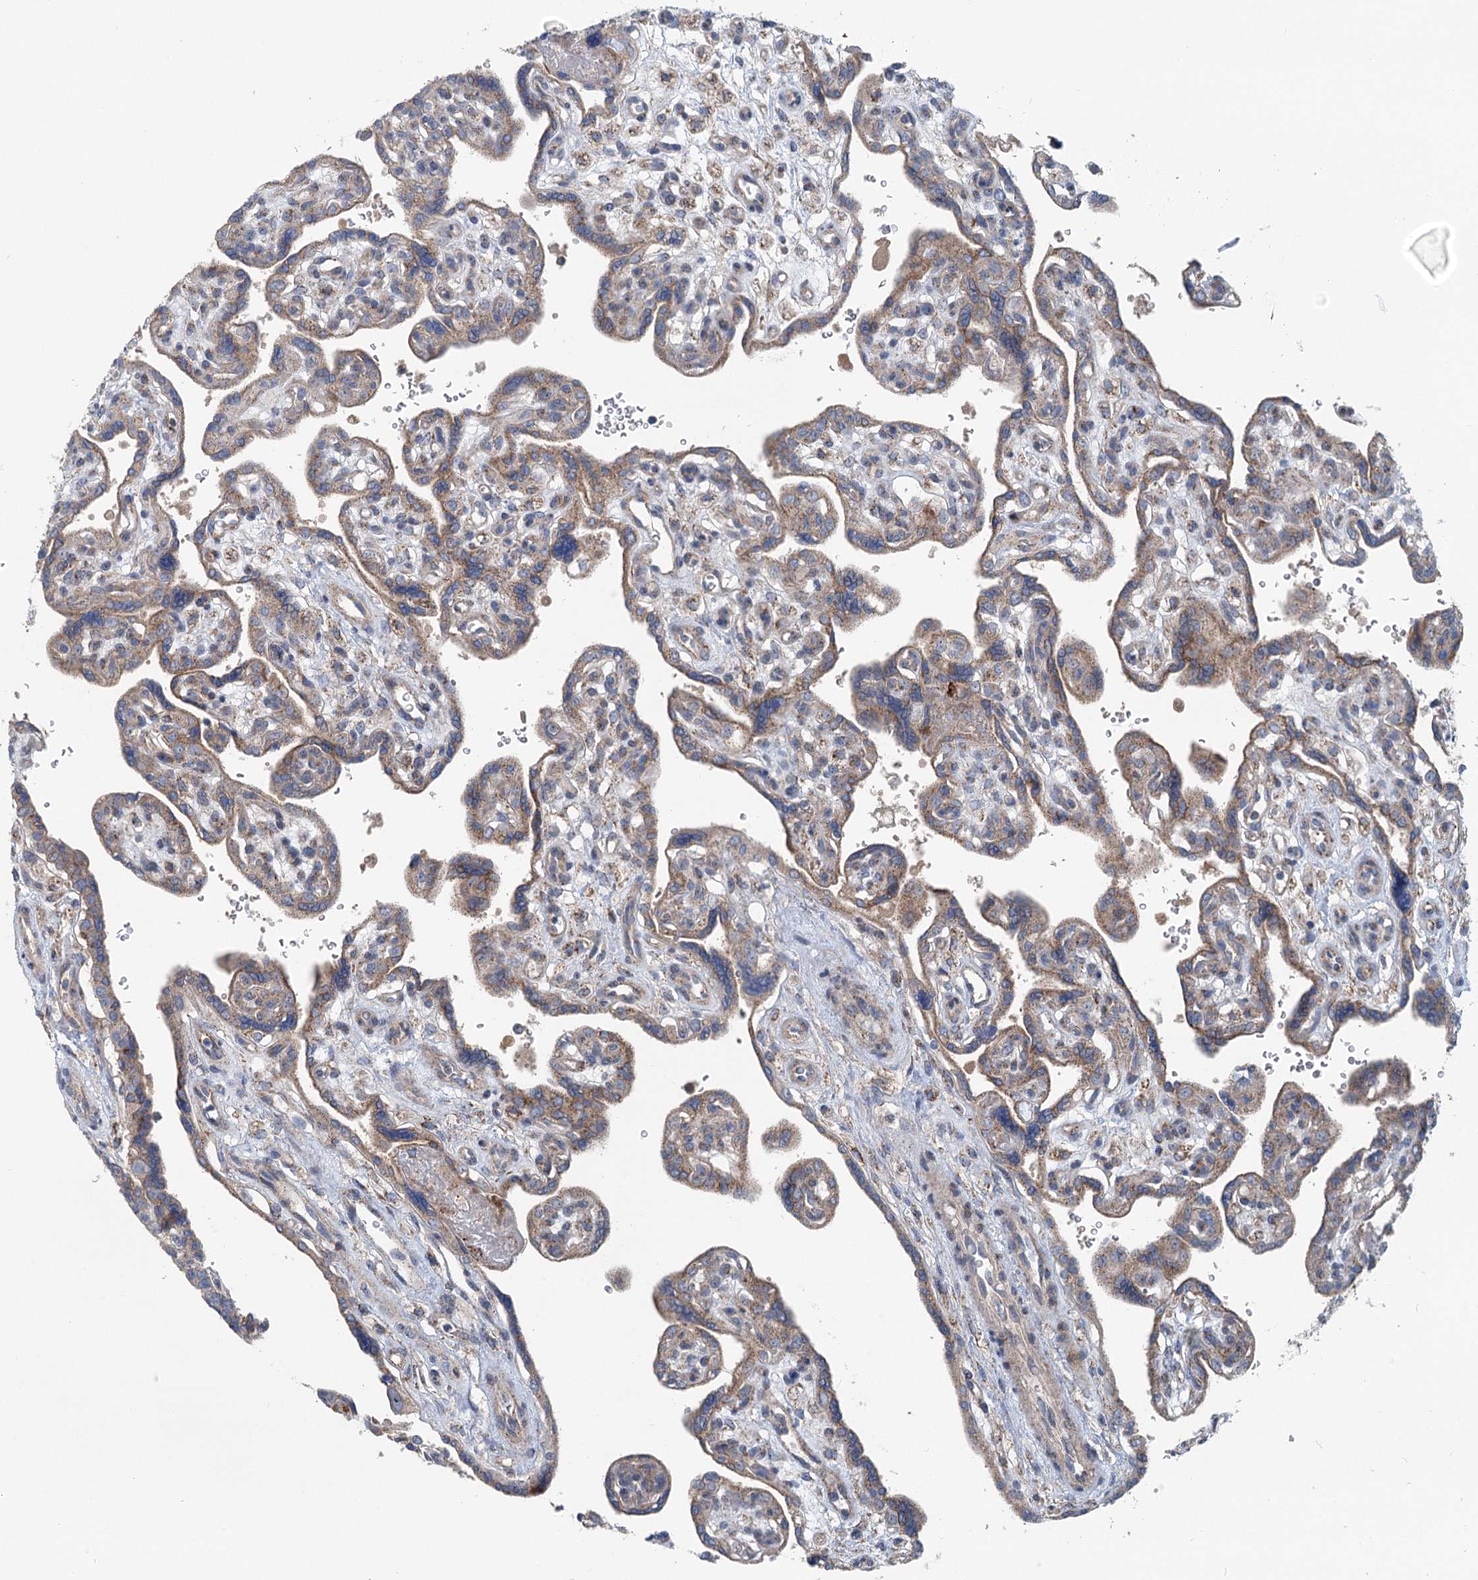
{"staining": {"intensity": "moderate", "quantity": ">75%", "location": "cytoplasmic/membranous"}, "tissue": "placenta", "cell_type": "Trophoblastic cells", "image_type": "normal", "snomed": [{"axis": "morphology", "description": "Normal tissue, NOS"}, {"axis": "topography", "description": "Placenta"}], "caption": "Immunohistochemical staining of normal human placenta demonstrates >75% levels of moderate cytoplasmic/membranous protein staining in approximately >75% of trophoblastic cells.", "gene": "MARK2", "patient": {"sex": "female", "age": 39}}